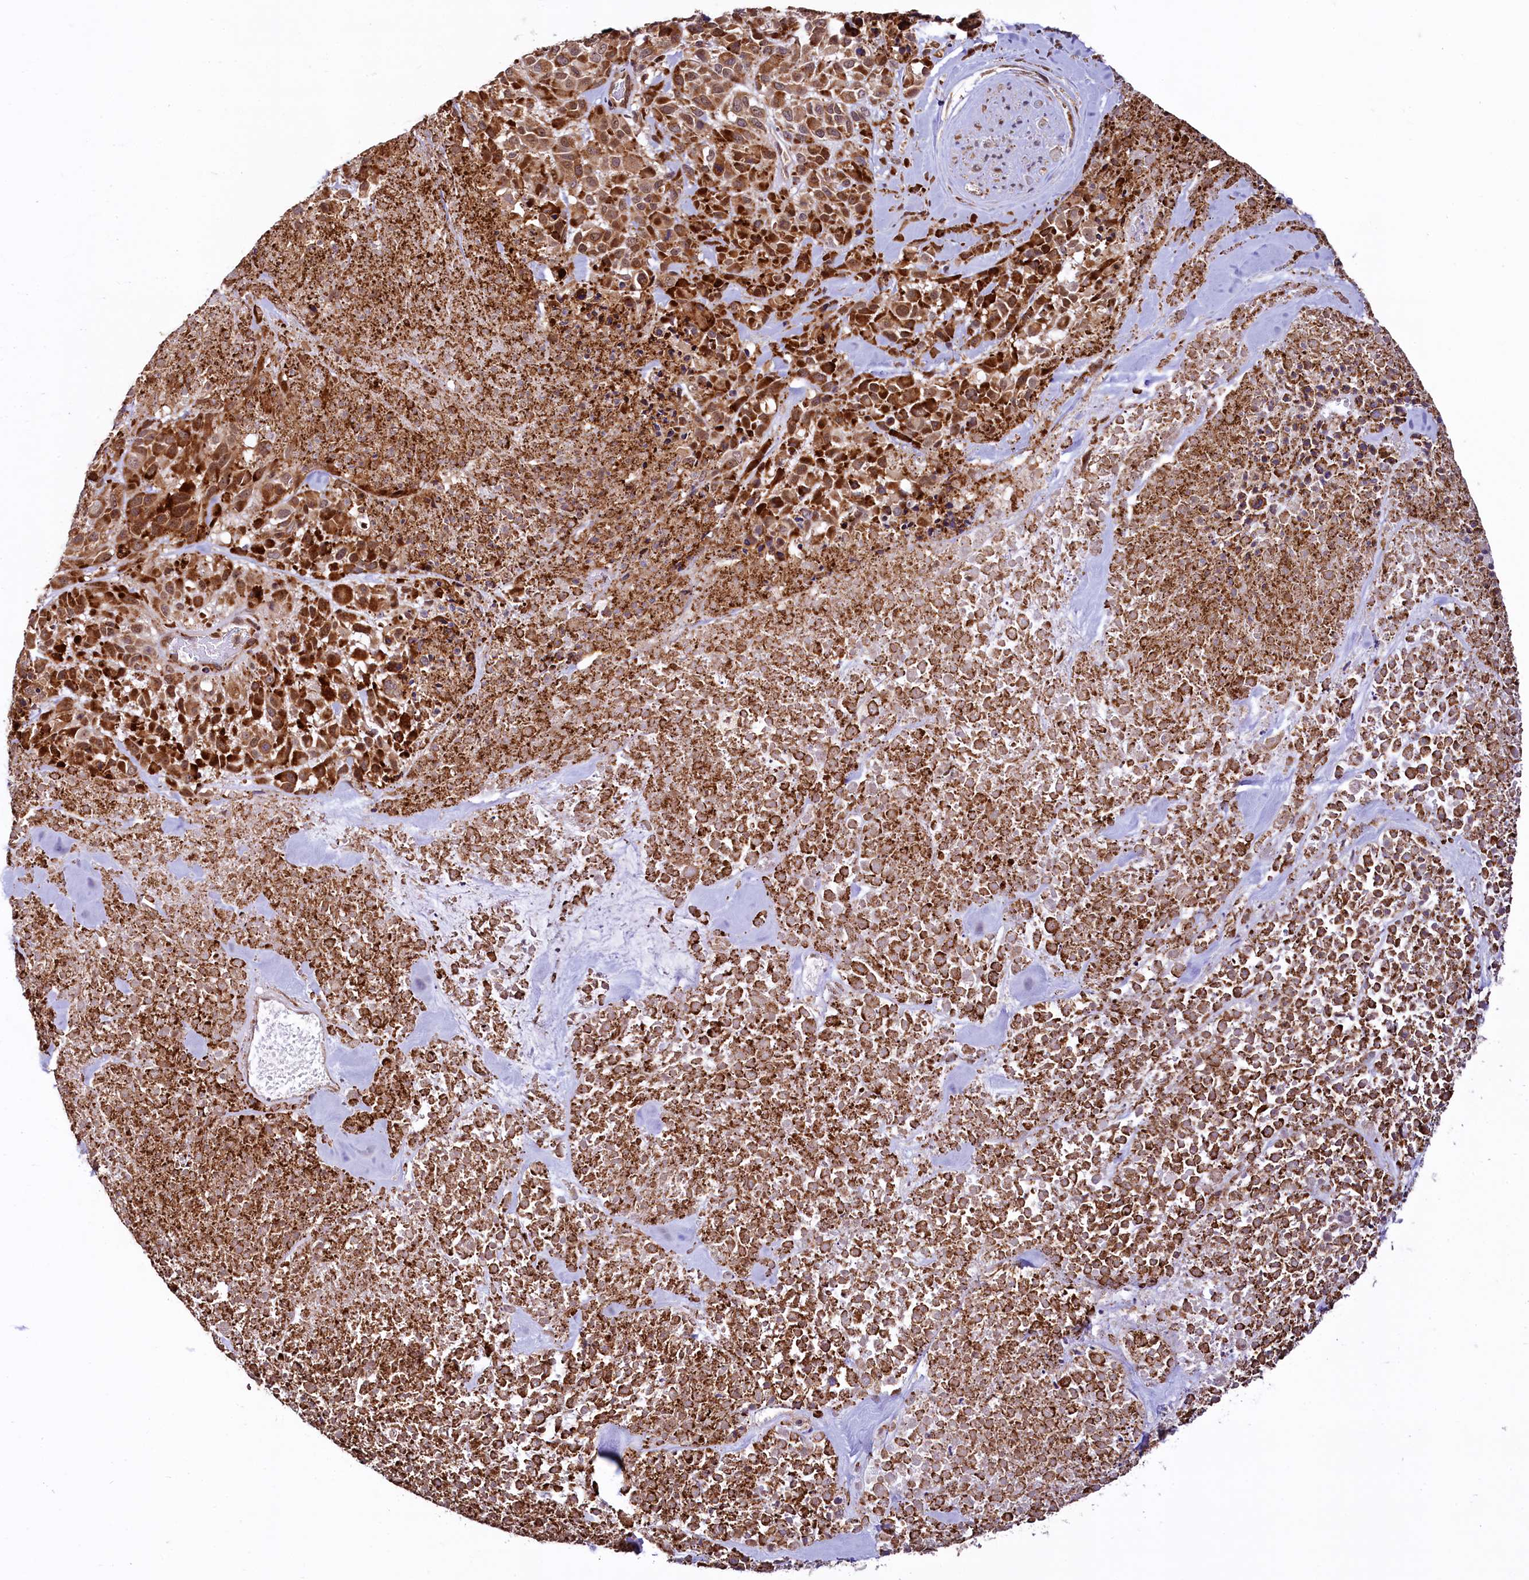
{"staining": {"intensity": "strong", "quantity": ">75%", "location": "cytoplasmic/membranous"}, "tissue": "melanoma", "cell_type": "Tumor cells", "image_type": "cancer", "snomed": [{"axis": "morphology", "description": "Malignant melanoma, Metastatic site"}, {"axis": "topography", "description": "Skin"}], "caption": "Protein positivity by immunohistochemistry exhibits strong cytoplasmic/membranous staining in approximately >75% of tumor cells in melanoma.", "gene": "C5orf15", "patient": {"sex": "female", "age": 81}}